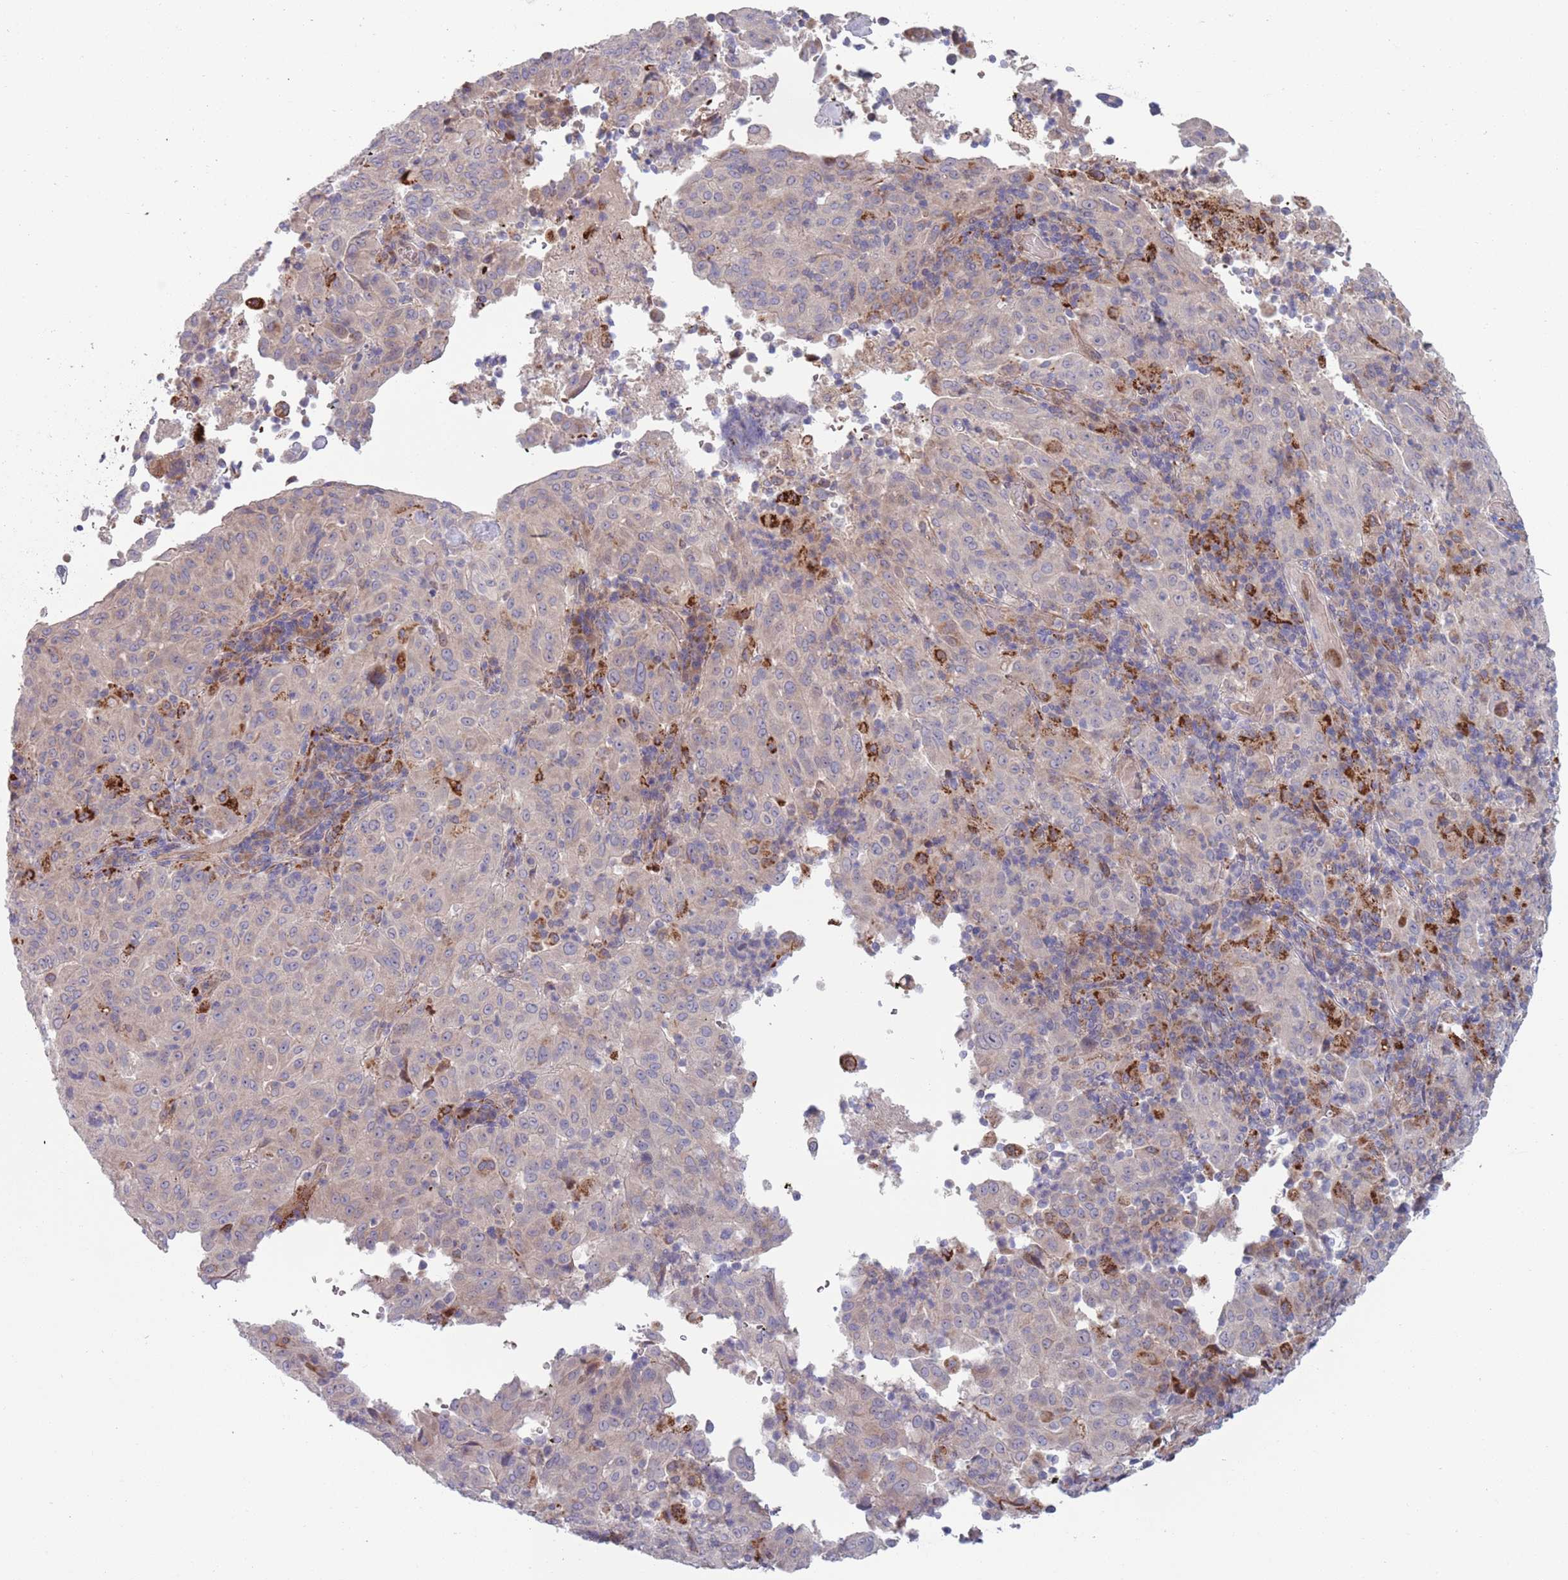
{"staining": {"intensity": "negative", "quantity": "none", "location": "none"}, "tissue": "pancreatic cancer", "cell_type": "Tumor cells", "image_type": "cancer", "snomed": [{"axis": "morphology", "description": "Adenocarcinoma, NOS"}, {"axis": "topography", "description": "Pancreas"}], "caption": "This image is of pancreatic cancer stained with immunohistochemistry (IHC) to label a protein in brown with the nuclei are counter-stained blue. There is no expression in tumor cells.", "gene": "TYW1", "patient": {"sex": "male", "age": 63}}